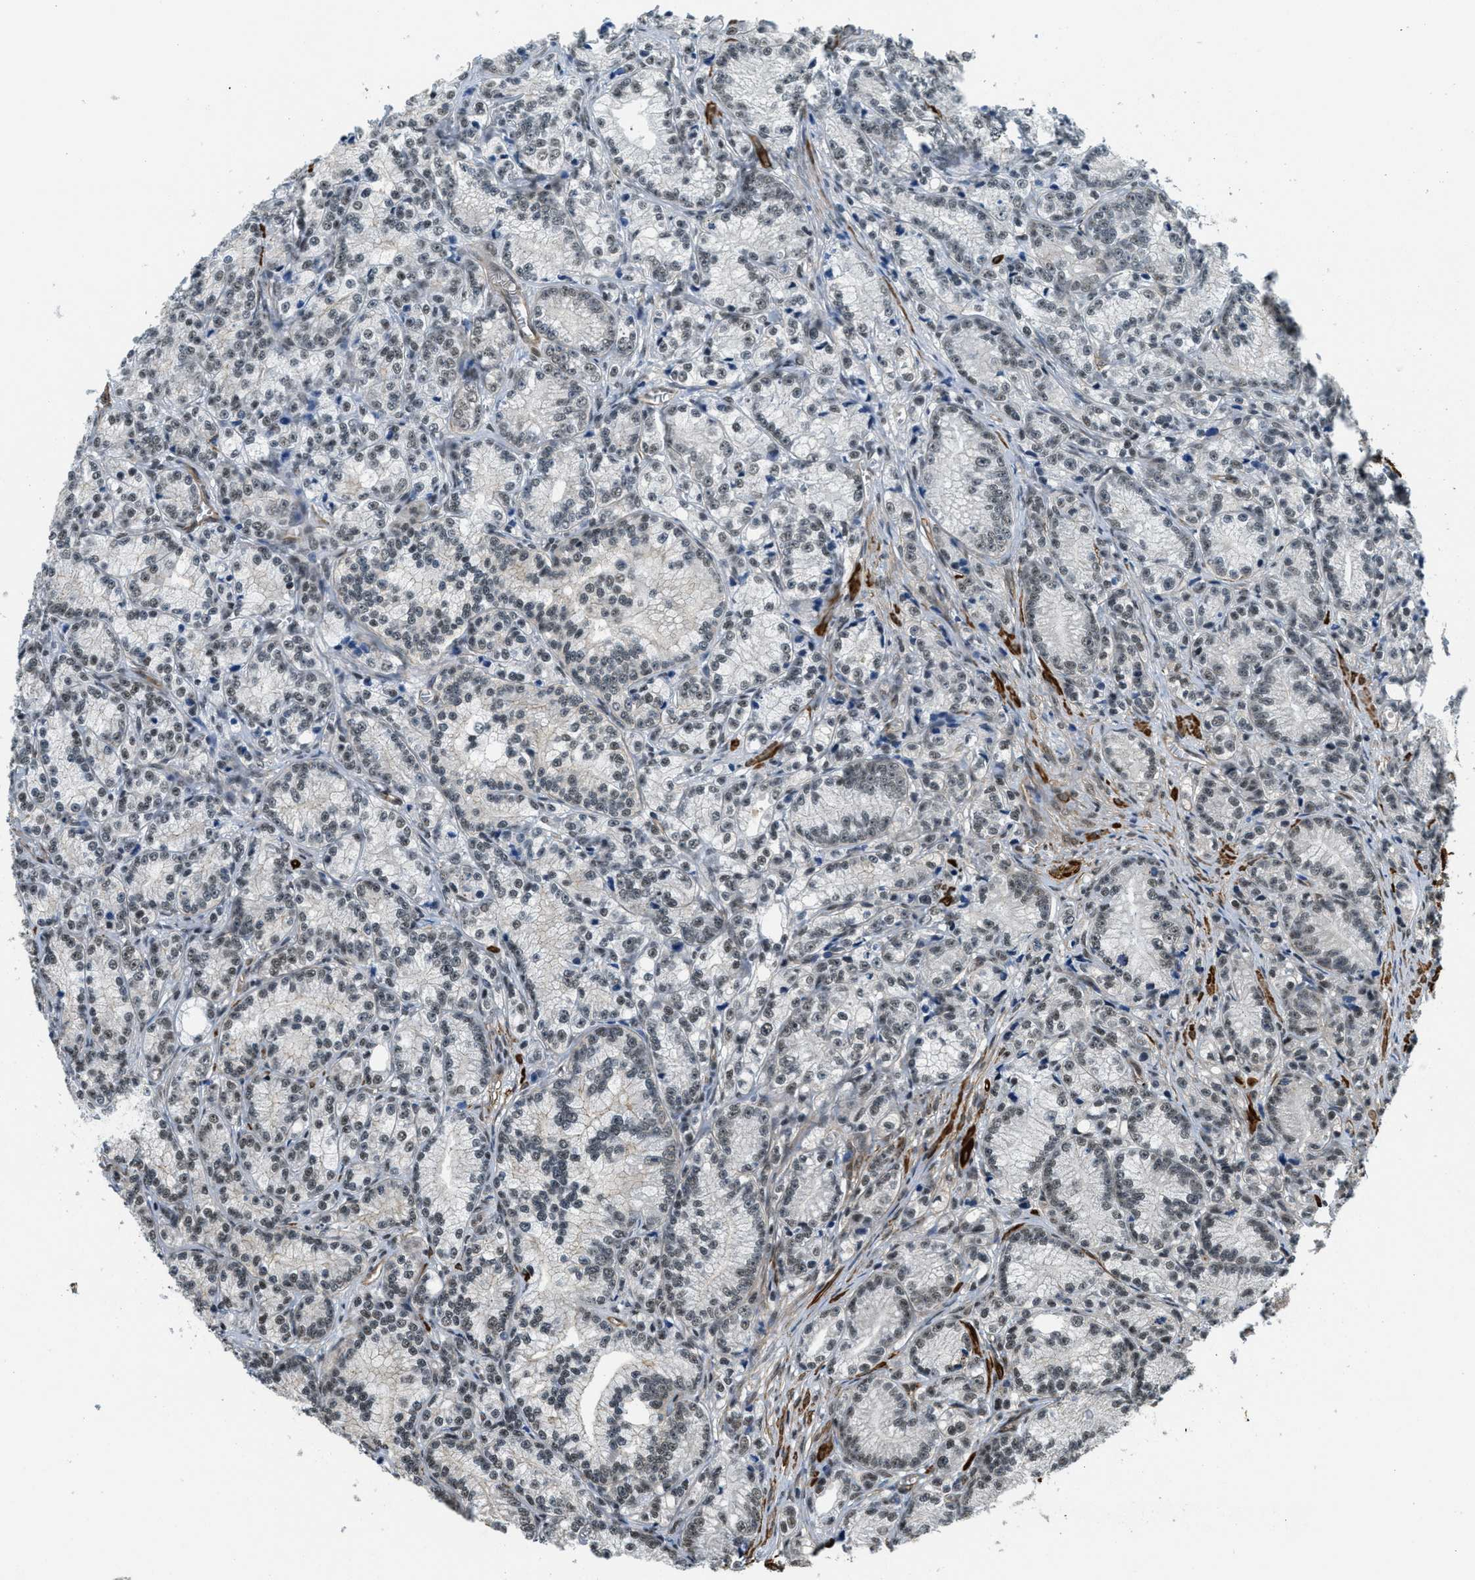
{"staining": {"intensity": "weak", "quantity": ">75%", "location": "nuclear"}, "tissue": "prostate cancer", "cell_type": "Tumor cells", "image_type": "cancer", "snomed": [{"axis": "morphology", "description": "Adenocarcinoma, Low grade"}, {"axis": "topography", "description": "Prostate"}], "caption": "A high-resolution photomicrograph shows immunohistochemistry staining of prostate cancer, which demonstrates weak nuclear expression in approximately >75% of tumor cells.", "gene": "CFAP36", "patient": {"sex": "male", "age": 89}}